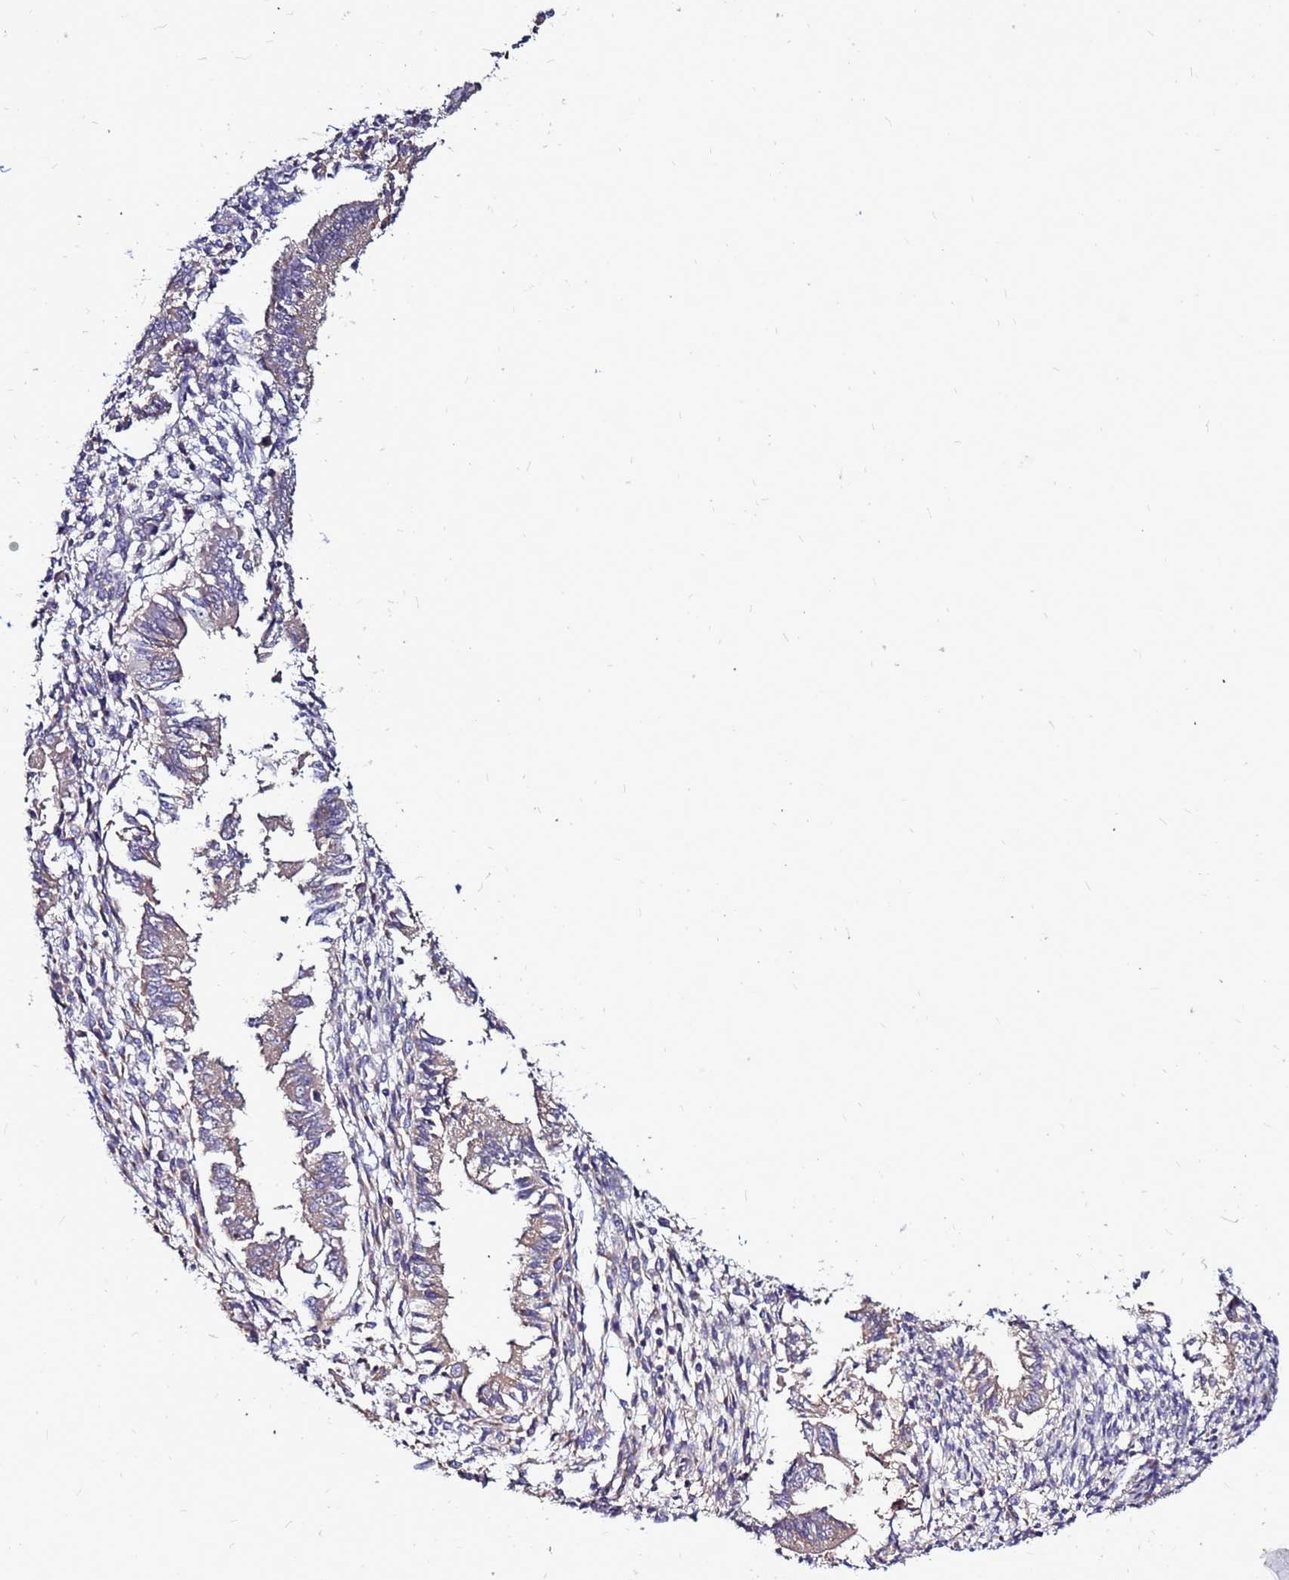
{"staining": {"intensity": "weak", "quantity": "<25%", "location": "cytoplasmic/membranous"}, "tissue": "endometrium", "cell_type": "Cells in endometrial stroma", "image_type": "normal", "snomed": [{"axis": "morphology", "description": "Normal tissue, NOS"}, {"axis": "topography", "description": "Uterus"}, {"axis": "topography", "description": "Endometrium"}], "caption": "DAB immunohistochemical staining of normal endometrium displays no significant expression in cells in endometrial stroma. (DAB (3,3'-diaminobenzidine) IHC visualized using brightfield microscopy, high magnification).", "gene": "GPN3", "patient": {"sex": "female", "age": 48}}